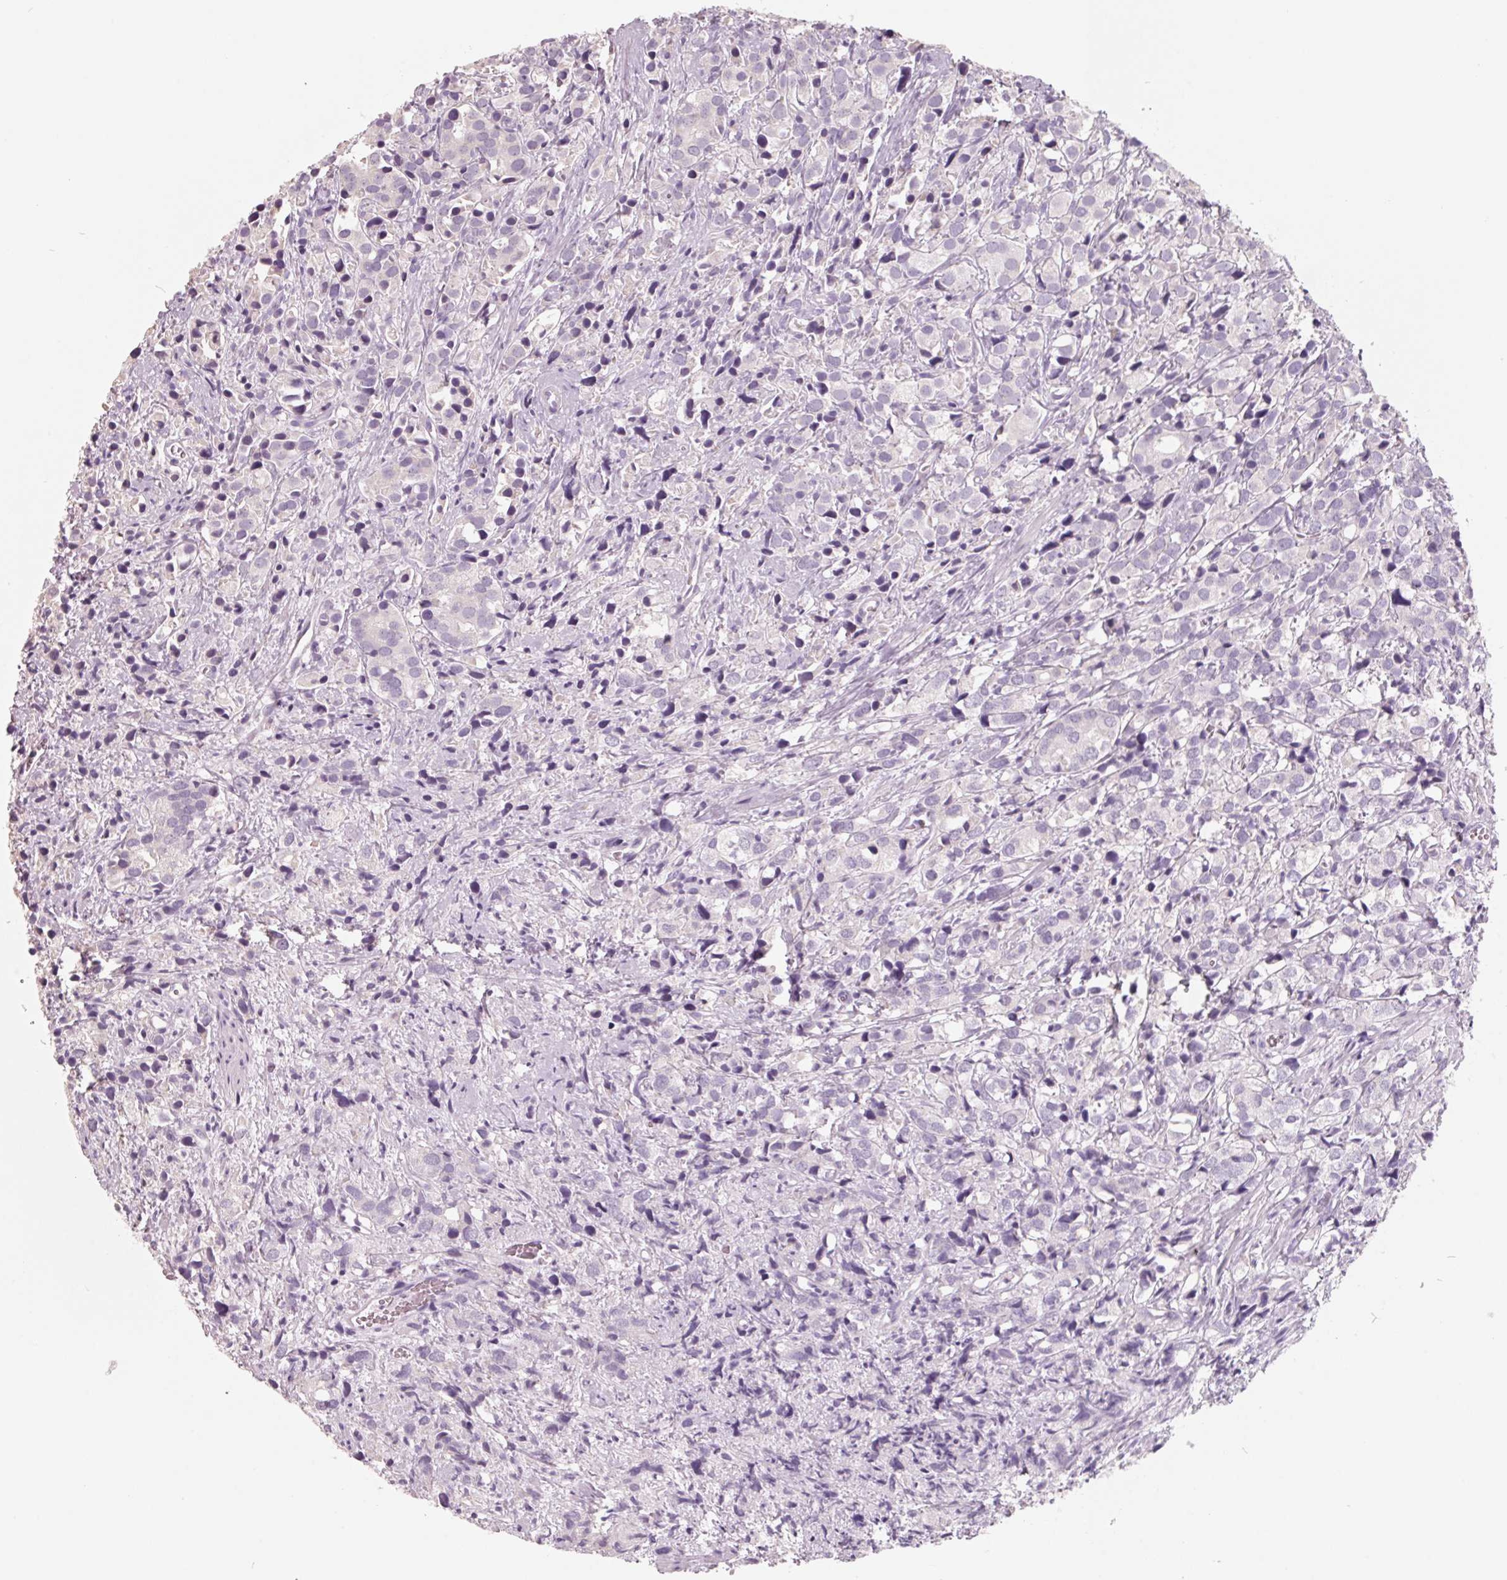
{"staining": {"intensity": "negative", "quantity": "none", "location": "none"}, "tissue": "prostate cancer", "cell_type": "Tumor cells", "image_type": "cancer", "snomed": [{"axis": "morphology", "description": "Adenocarcinoma, High grade"}, {"axis": "topography", "description": "Prostate"}], "caption": "Immunohistochemical staining of high-grade adenocarcinoma (prostate) exhibits no significant expression in tumor cells.", "gene": "FTCD", "patient": {"sex": "male", "age": 86}}